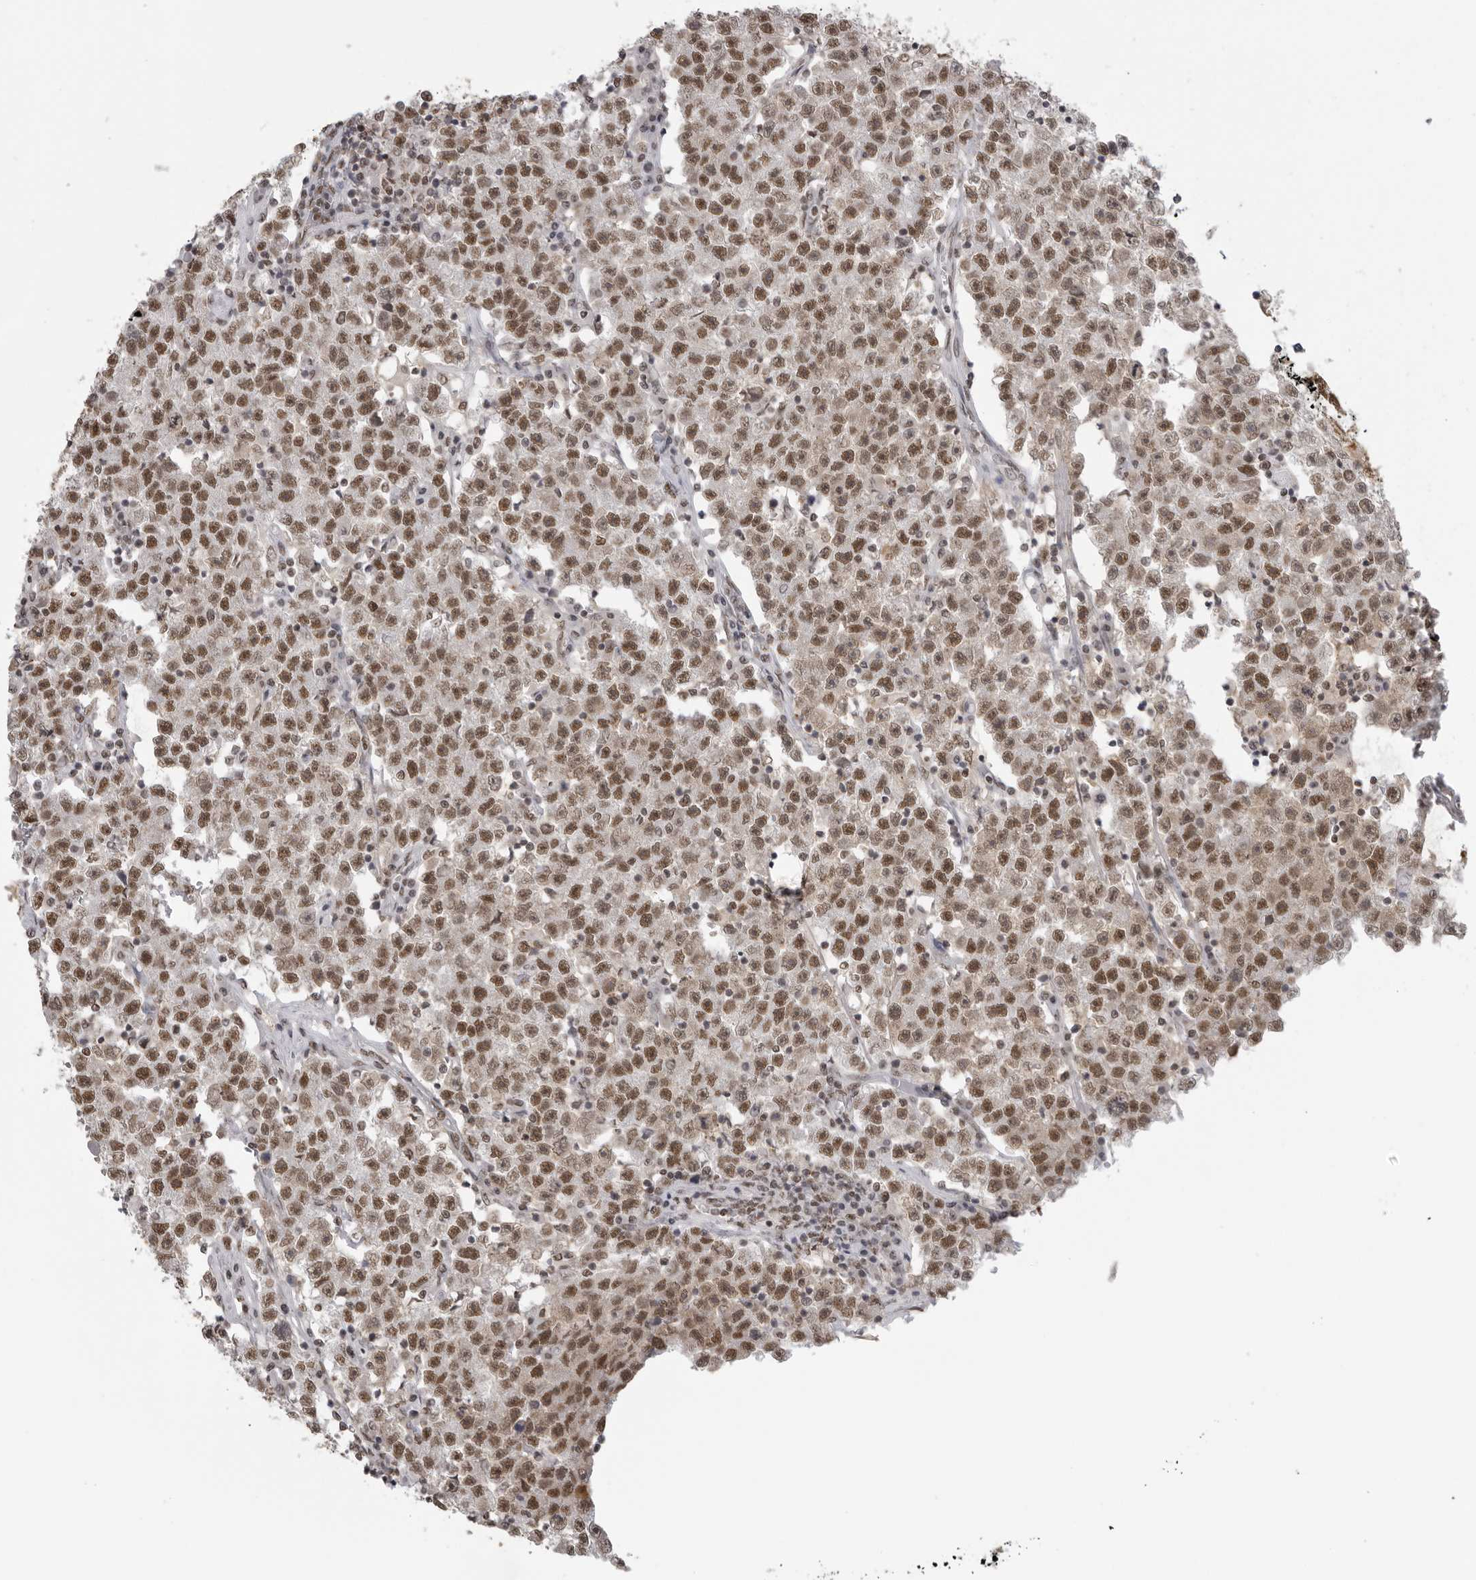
{"staining": {"intensity": "strong", "quantity": "25%-75%", "location": "cytoplasmic/membranous,nuclear"}, "tissue": "testis cancer", "cell_type": "Tumor cells", "image_type": "cancer", "snomed": [{"axis": "morphology", "description": "Seminoma, NOS"}, {"axis": "topography", "description": "Testis"}], "caption": "Brown immunohistochemical staining in testis cancer (seminoma) demonstrates strong cytoplasmic/membranous and nuclear expression in about 25%-75% of tumor cells.", "gene": "RPA2", "patient": {"sex": "male", "age": 22}}